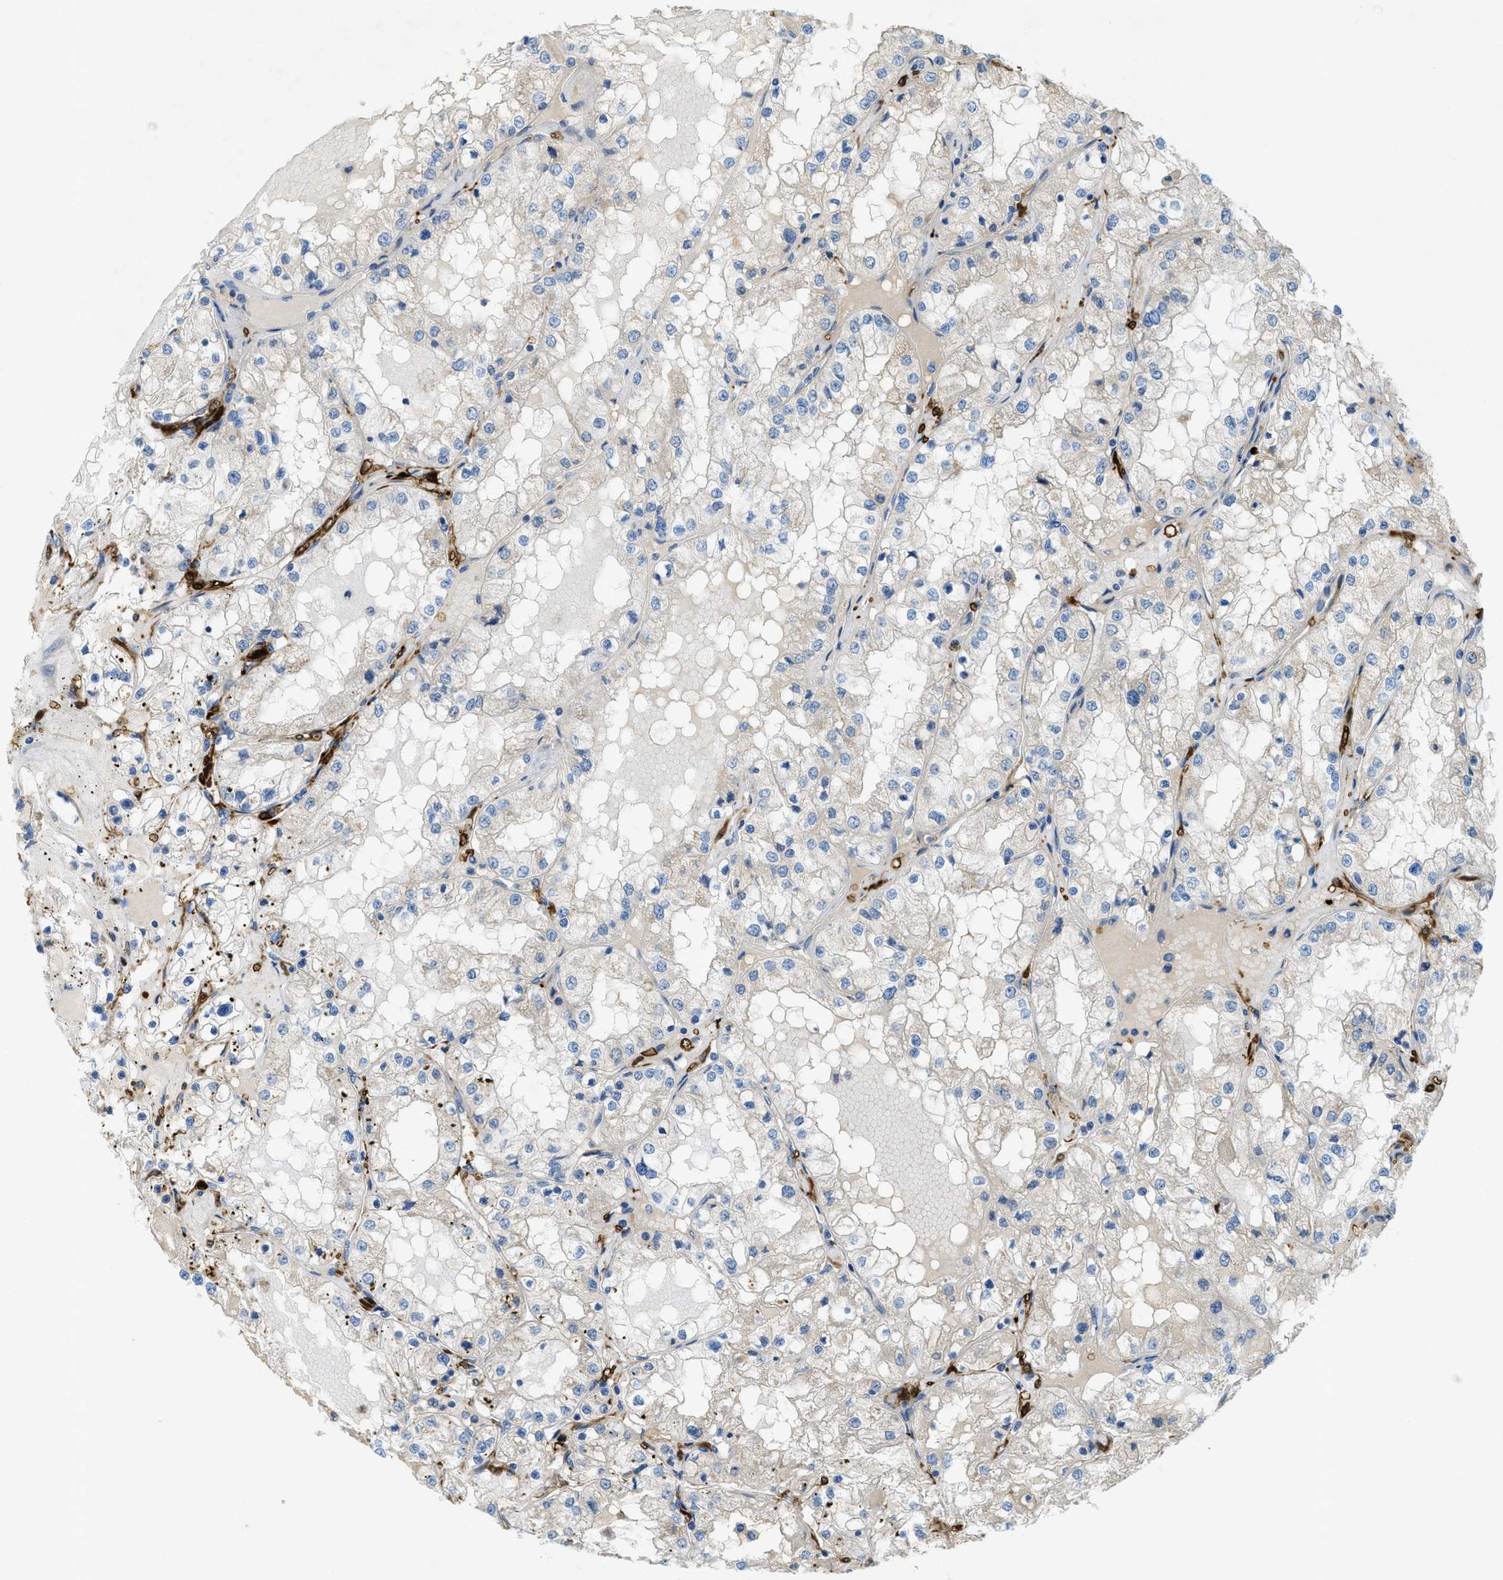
{"staining": {"intensity": "negative", "quantity": "none", "location": "none"}, "tissue": "renal cancer", "cell_type": "Tumor cells", "image_type": "cancer", "snomed": [{"axis": "morphology", "description": "Adenocarcinoma, NOS"}, {"axis": "topography", "description": "Kidney"}], "caption": "The micrograph demonstrates no staining of tumor cells in renal cancer. Brightfield microscopy of immunohistochemistry (IHC) stained with DAB (brown) and hematoxylin (blue), captured at high magnification.", "gene": "CYGB", "patient": {"sex": "male", "age": 68}}